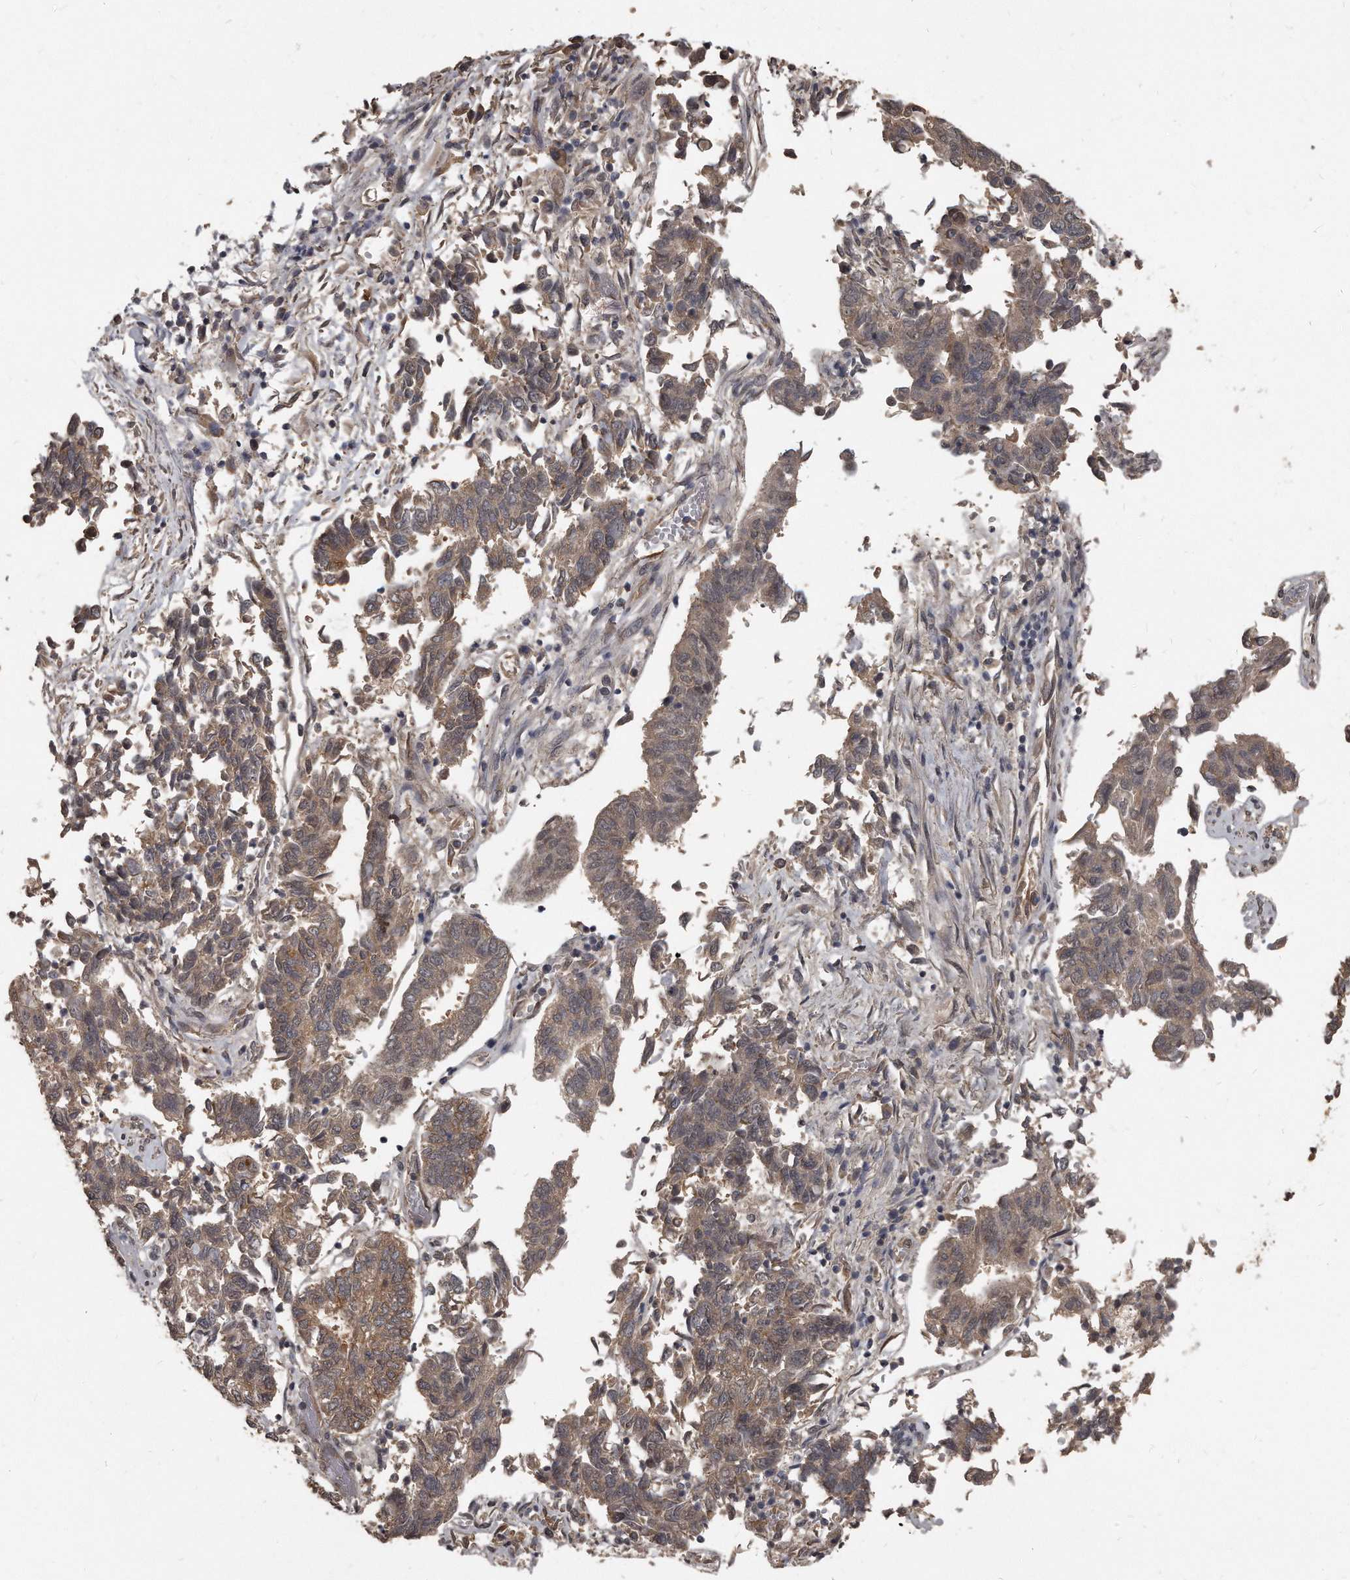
{"staining": {"intensity": "weak", "quantity": ">75%", "location": "cytoplasmic/membranous"}, "tissue": "endometrial cancer", "cell_type": "Tumor cells", "image_type": "cancer", "snomed": [{"axis": "morphology", "description": "Adenocarcinoma, NOS"}, {"axis": "topography", "description": "Endometrium"}], "caption": "Protein analysis of adenocarcinoma (endometrial) tissue reveals weak cytoplasmic/membranous staining in approximately >75% of tumor cells.", "gene": "GRB10", "patient": {"sex": "female", "age": 80}}